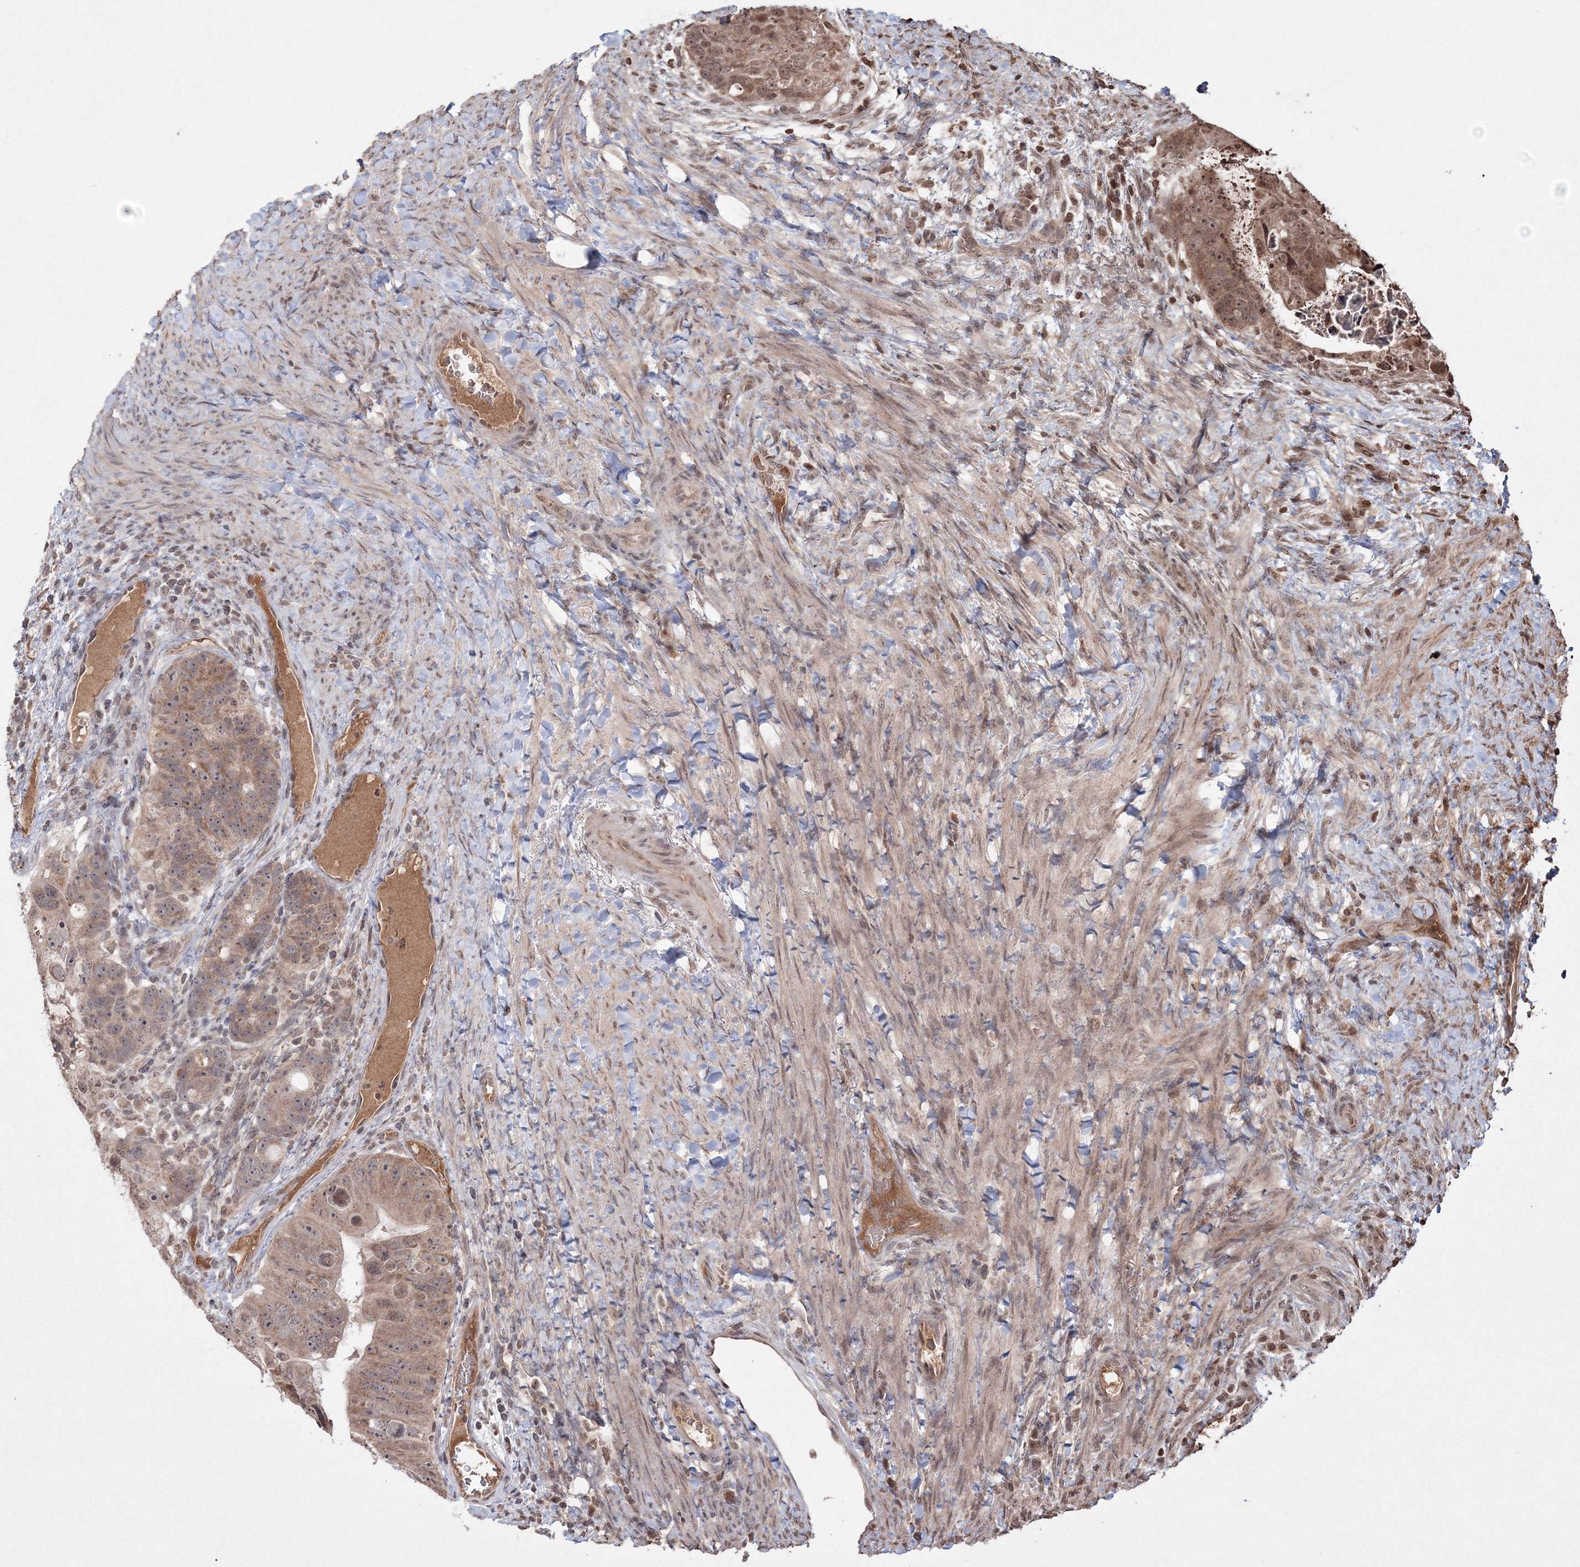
{"staining": {"intensity": "moderate", "quantity": ">75%", "location": "cytoplasmic/membranous,nuclear"}, "tissue": "colorectal cancer", "cell_type": "Tumor cells", "image_type": "cancer", "snomed": [{"axis": "morphology", "description": "Adenocarcinoma, NOS"}, {"axis": "topography", "description": "Rectum"}], "caption": "The micrograph shows immunohistochemical staining of colorectal cancer. There is moderate cytoplasmic/membranous and nuclear positivity is present in about >75% of tumor cells. (DAB IHC, brown staining for protein, blue staining for nuclei).", "gene": "PEX13", "patient": {"sex": "male", "age": 59}}